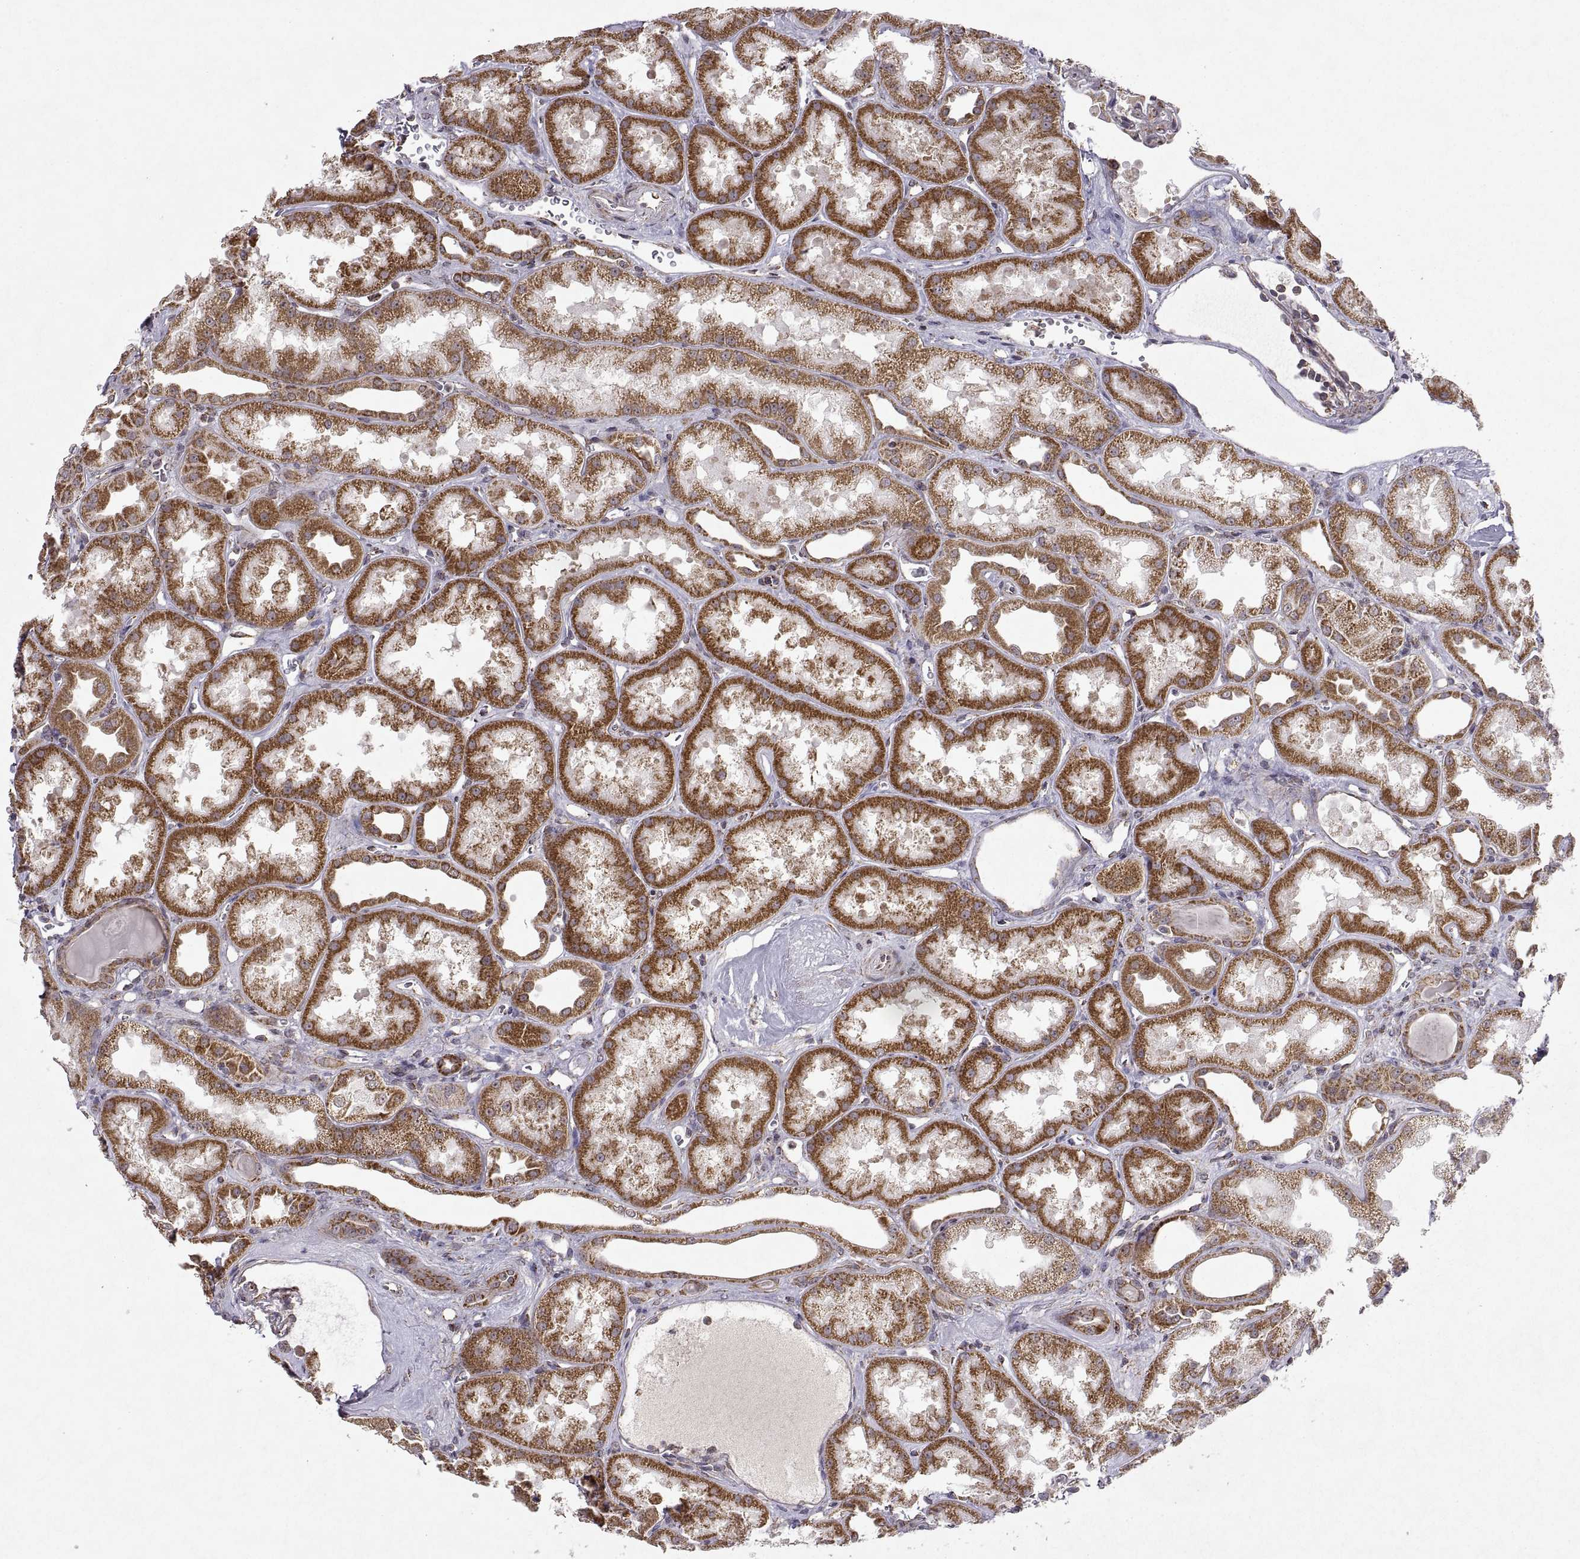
{"staining": {"intensity": "weak", "quantity": "<25%", "location": "cytoplasmic/membranous"}, "tissue": "kidney", "cell_type": "Cells in glomeruli", "image_type": "normal", "snomed": [{"axis": "morphology", "description": "Normal tissue, NOS"}, {"axis": "topography", "description": "Kidney"}], "caption": "An immunohistochemistry micrograph of benign kidney is shown. There is no staining in cells in glomeruli of kidney. Nuclei are stained in blue.", "gene": "MANBAL", "patient": {"sex": "male", "age": 61}}